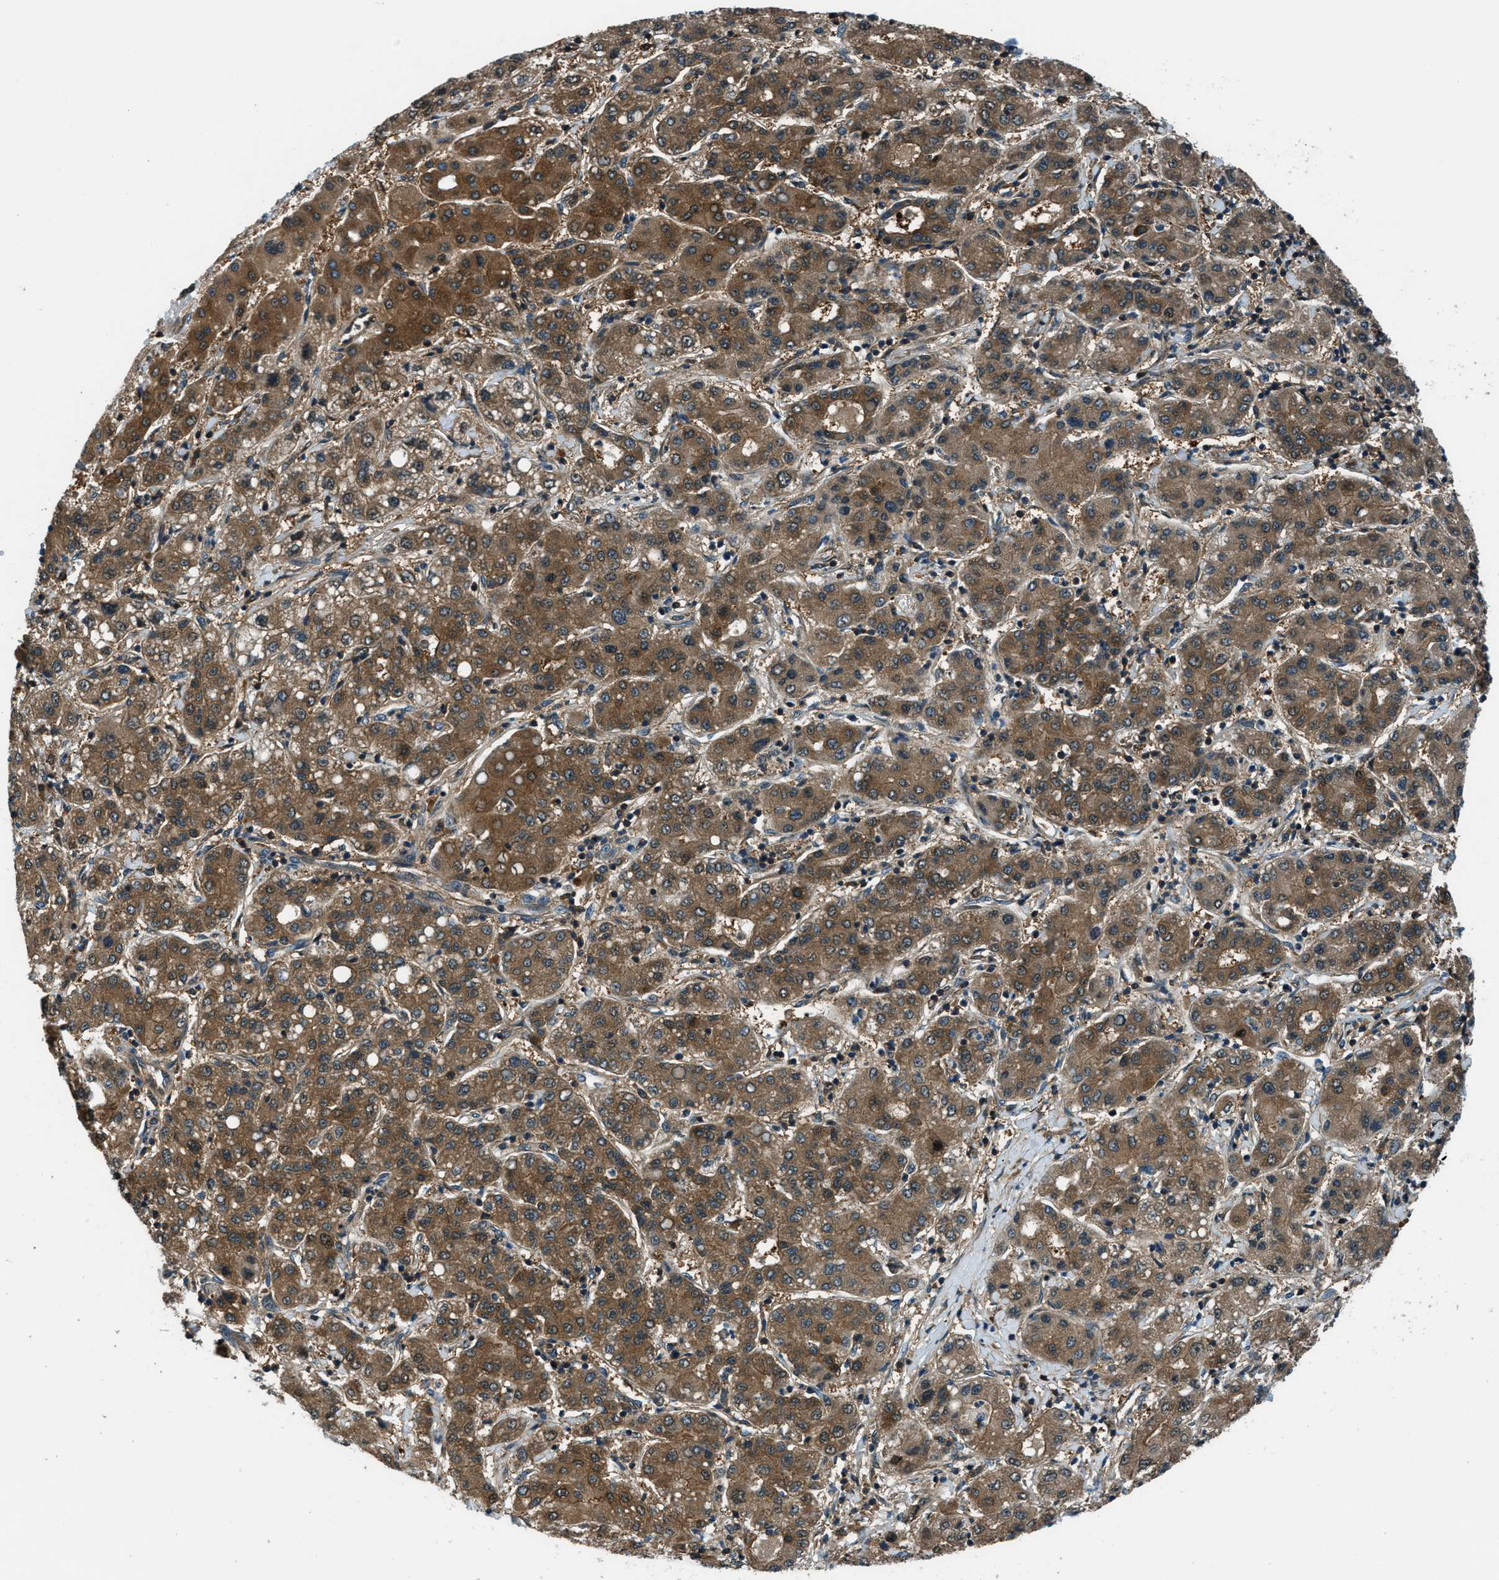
{"staining": {"intensity": "moderate", "quantity": ">75%", "location": "cytoplasmic/membranous"}, "tissue": "liver cancer", "cell_type": "Tumor cells", "image_type": "cancer", "snomed": [{"axis": "morphology", "description": "Carcinoma, Hepatocellular, NOS"}, {"axis": "topography", "description": "Liver"}], "caption": "A micrograph of human liver cancer (hepatocellular carcinoma) stained for a protein reveals moderate cytoplasmic/membranous brown staining in tumor cells.", "gene": "HEBP2", "patient": {"sex": "male", "age": 65}}